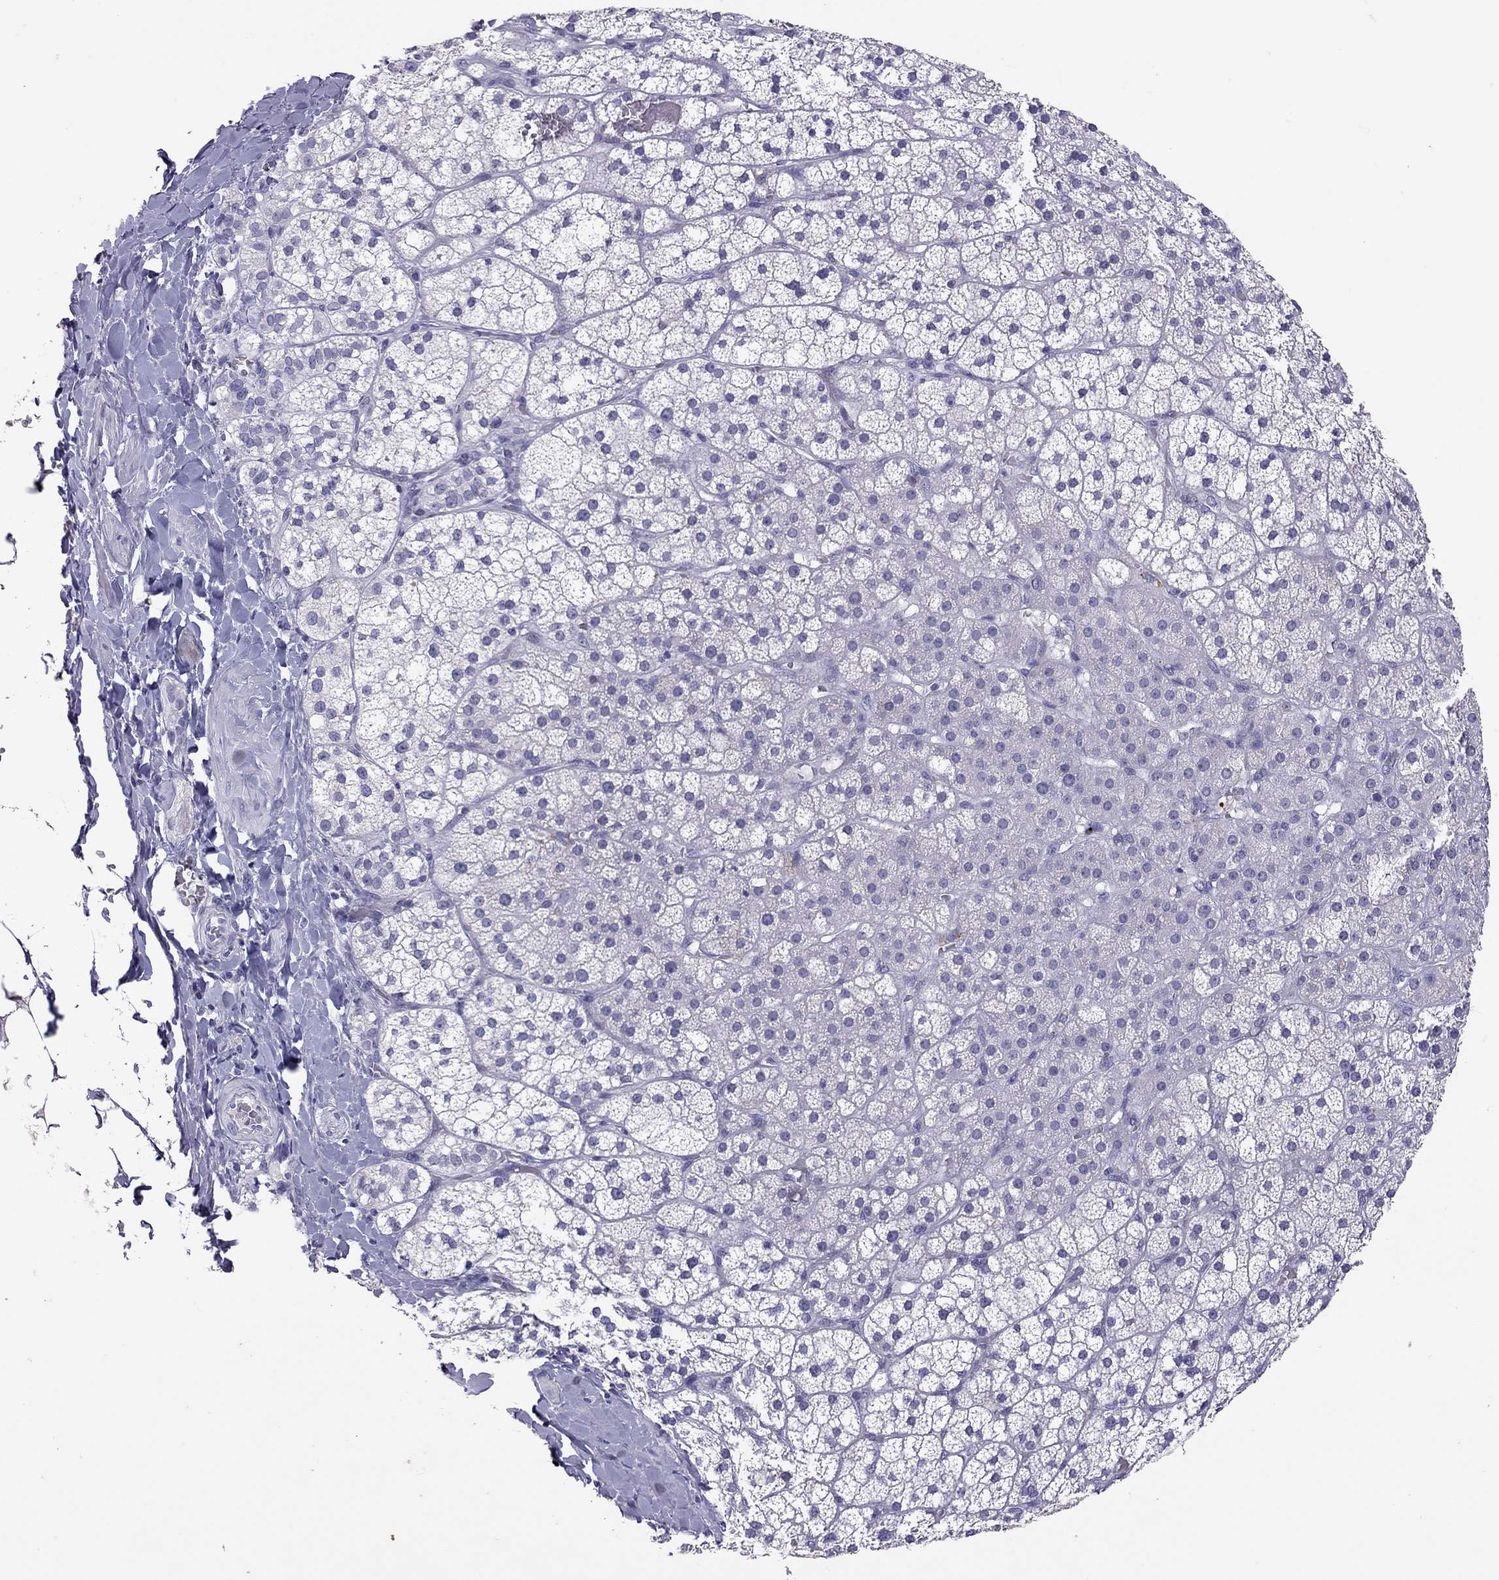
{"staining": {"intensity": "negative", "quantity": "none", "location": "none"}, "tissue": "adrenal gland", "cell_type": "Glandular cells", "image_type": "normal", "snomed": [{"axis": "morphology", "description": "Normal tissue, NOS"}, {"axis": "topography", "description": "Adrenal gland"}], "caption": "The IHC photomicrograph has no significant expression in glandular cells of adrenal gland. (DAB immunohistochemistry (IHC) visualized using brightfield microscopy, high magnification).", "gene": "SLAMF1", "patient": {"sex": "male", "age": 53}}